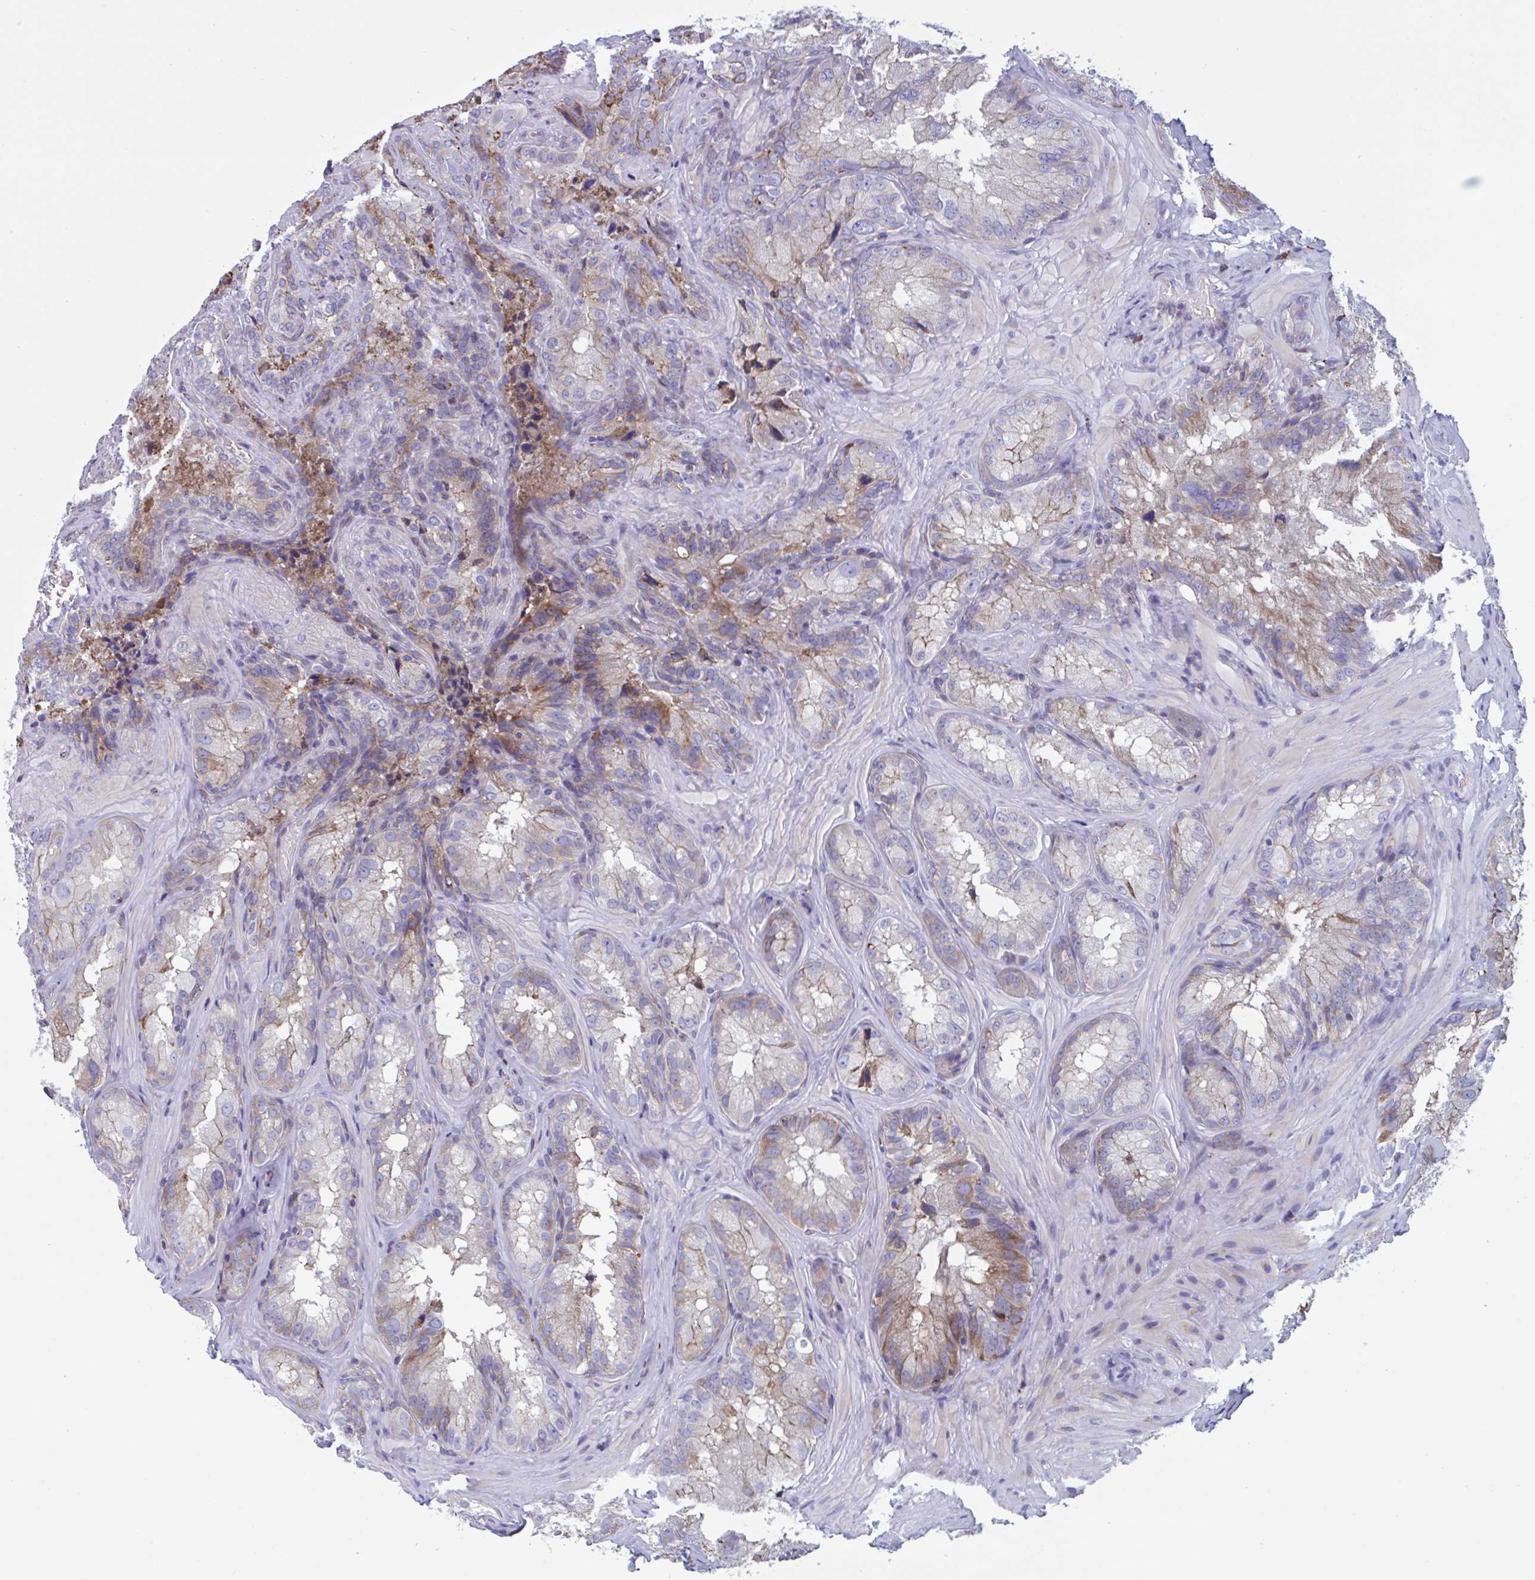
{"staining": {"intensity": "moderate", "quantity": "<25%", "location": "cytoplasmic/membranous"}, "tissue": "seminal vesicle", "cell_type": "Glandular cells", "image_type": "normal", "snomed": [{"axis": "morphology", "description": "Normal tissue, NOS"}, {"axis": "topography", "description": "Seminal veicle"}], "caption": "Immunohistochemistry image of benign seminal vesicle: seminal vesicle stained using immunohistochemistry reveals low levels of moderate protein expression localized specifically in the cytoplasmic/membranous of glandular cells, appearing as a cytoplasmic/membranous brown color.", "gene": "PEAK3", "patient": {"sex": "male", "age": 47}}